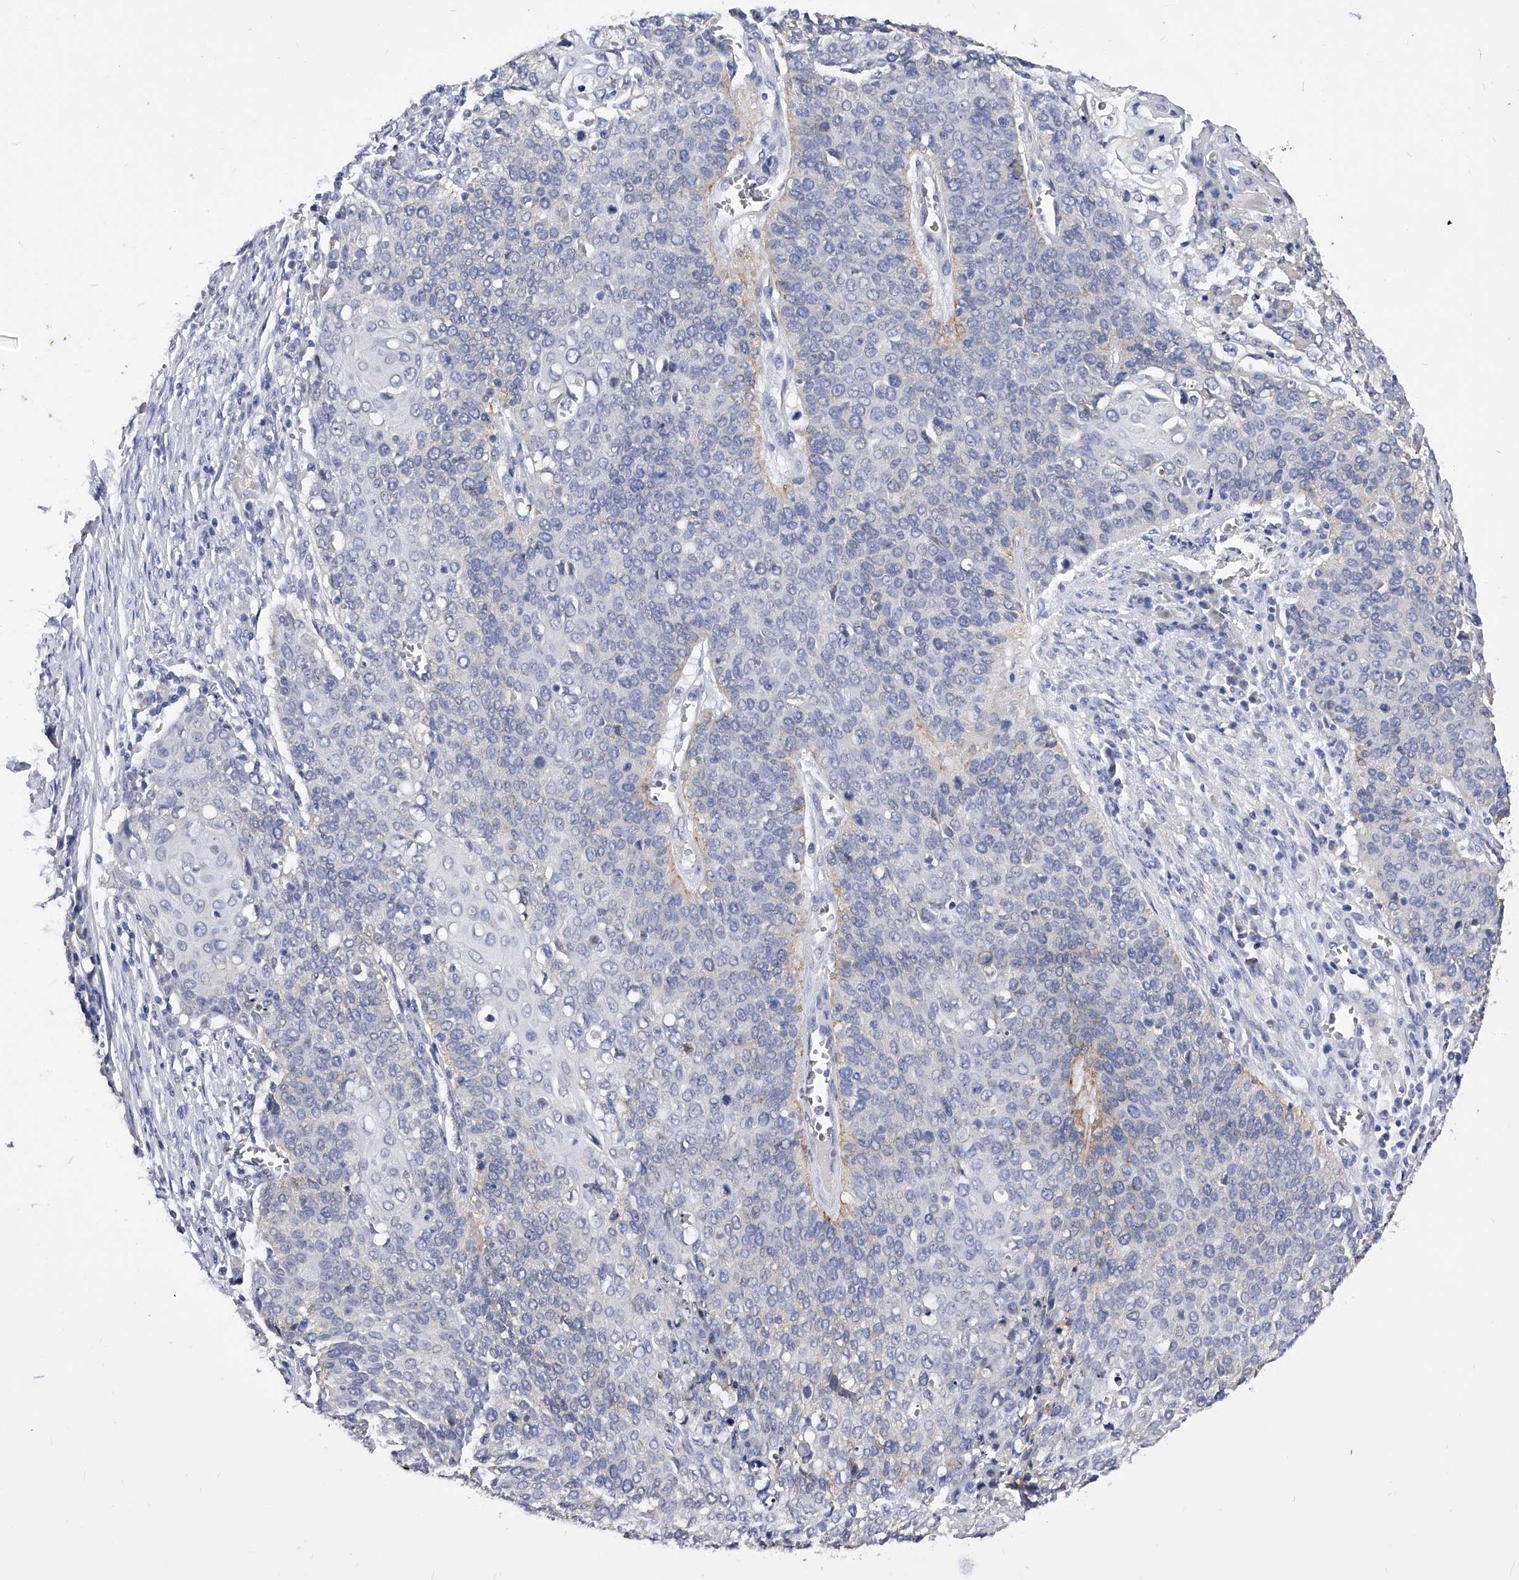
{"staining": {"intensity": "negative", "quantity": "none", "location": "none"}, "tissue": "cervical cancer", "cell_type": "Tumor cells", "image_type": "cancer", "snomed": [{"axis": "morphology", "description": "Squamous cell carcinoma, NOS"}, {"axis": "topography", "description": "Cervix"}], "caption": "Cervical cancer (squamous cell carcinoma) was stained to show a protein in brown. There is no significant staining in tumor cells. Nuclei are stained in blue.", "gene": "ZNF529", "patient": {"sex": "female", "age": 39}}